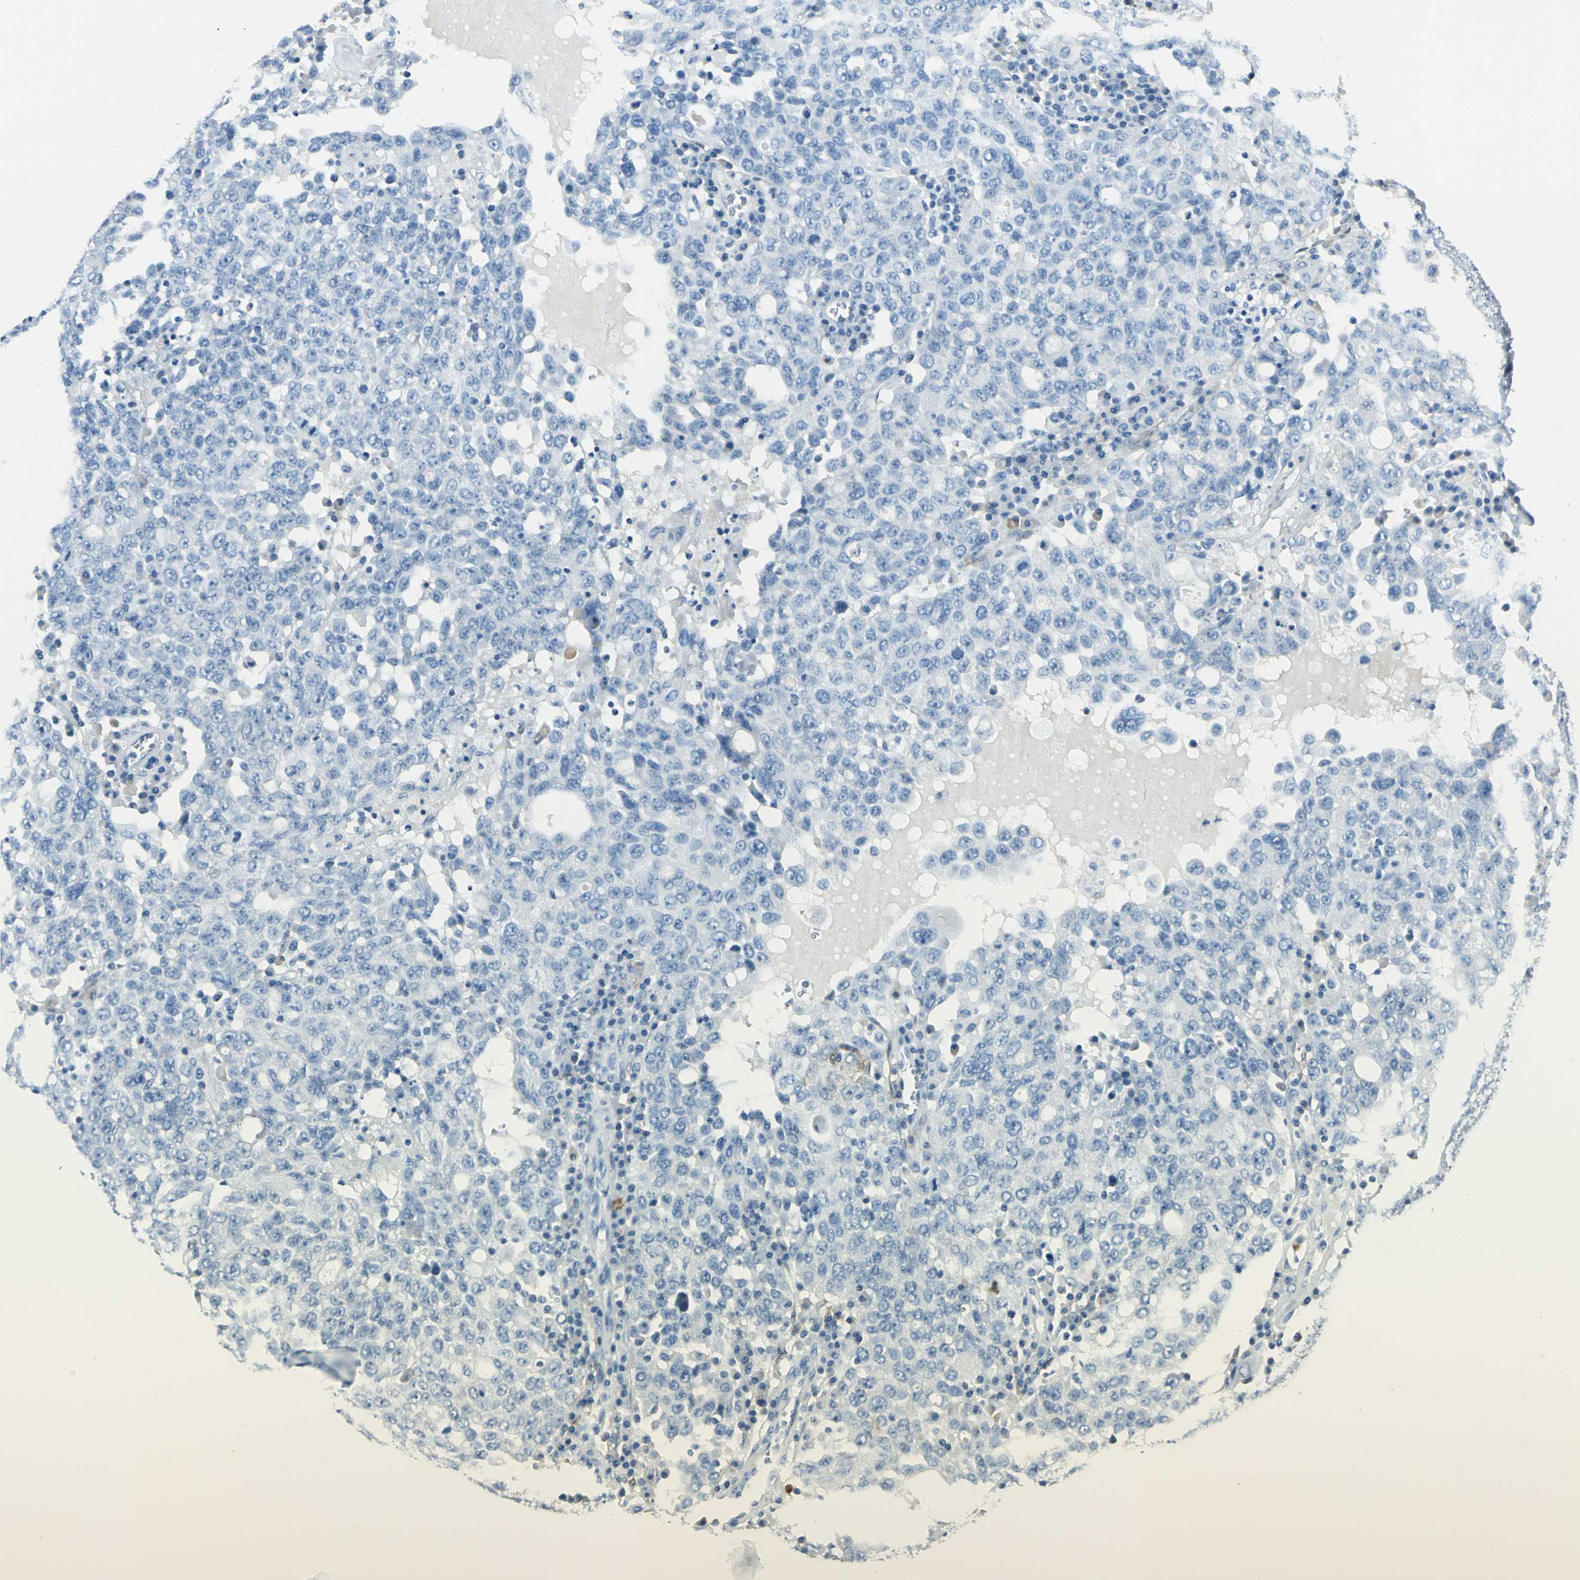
{"staining": {"intensity": "negative", "quantity": "none", "location": "none"}, "tissue": "ovarian cancer", "cell_type": "Tumor cells", "image_type": "cancer", "snomed": [{"axis": "morphology", "description": "Carcinoma, endometroid"}, {"axis": "topography", "description": "Ovary"}], "caption": "Tumor cells show no significant positivity in ovarian cancer (endometroid carcinoma).", "gene": "UCHL1", "patient": {"sex": "female", "age": 62}}